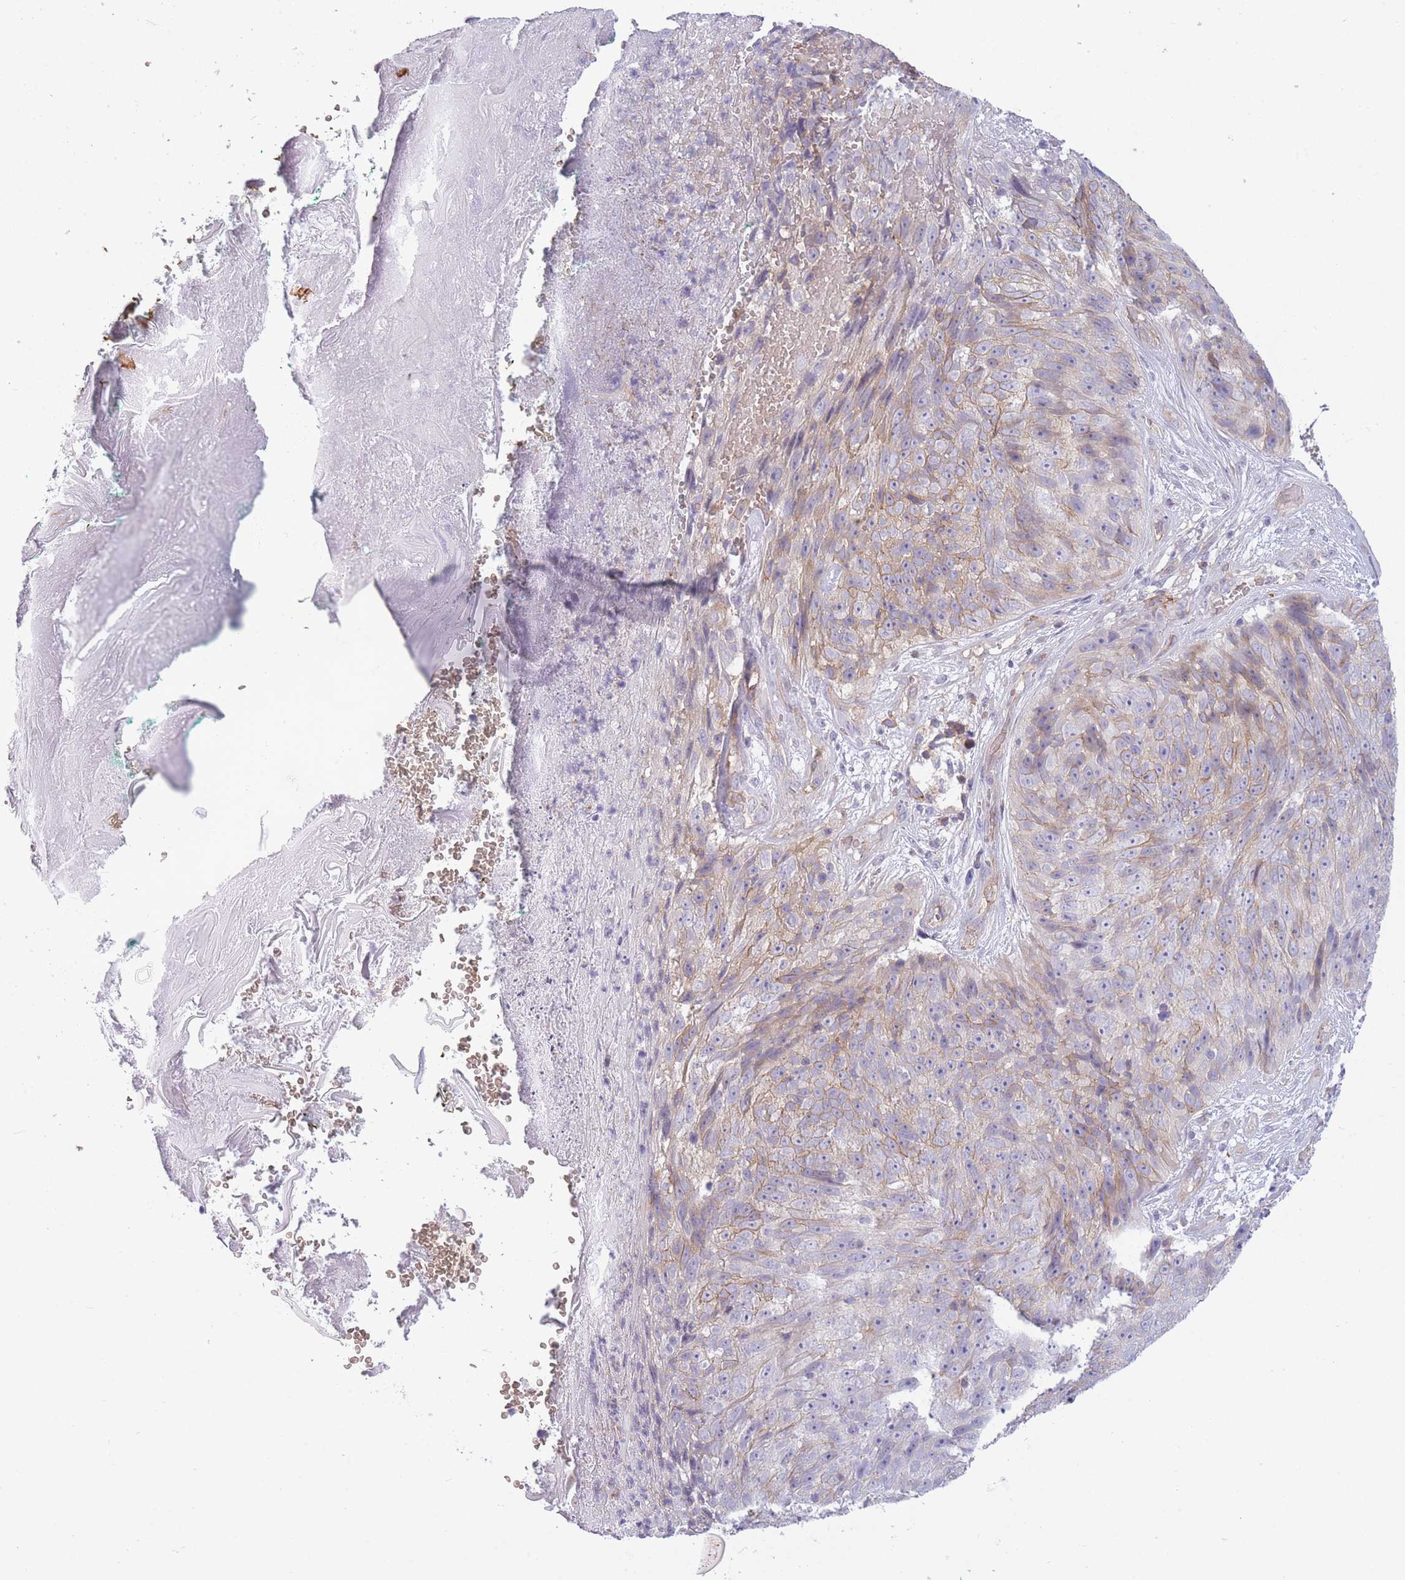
{"staining": {"intensity": "weak", "quantity": "25%-75%", "location": "cytoplasmic/membranous"}, "tissue": "skin cancer", "cell_type": "Tumor cells", "image_type": "cancer", "snomed": [{"axis": "morphology", "description": "Squamous cell carcinoma, NOS"}, {"axis": "topography", "description": "Skin"}], "caption": "Immunohistochemistry (IHC) staining of skin squamous cell carcinoma, which shows low levels of weak cytoplasmic/membranous staining in about 25%-75% of tumor cells indicating weak cytoplasmic/membranous protein expression. The staining was performed using DAB (3,3'-diaminobenzidine) (brown) for protein detection and nuclei were counterstained in hematoxylin (blue).", "gene": "ADD1", "patient": {"sex": "female", "age": 87}}